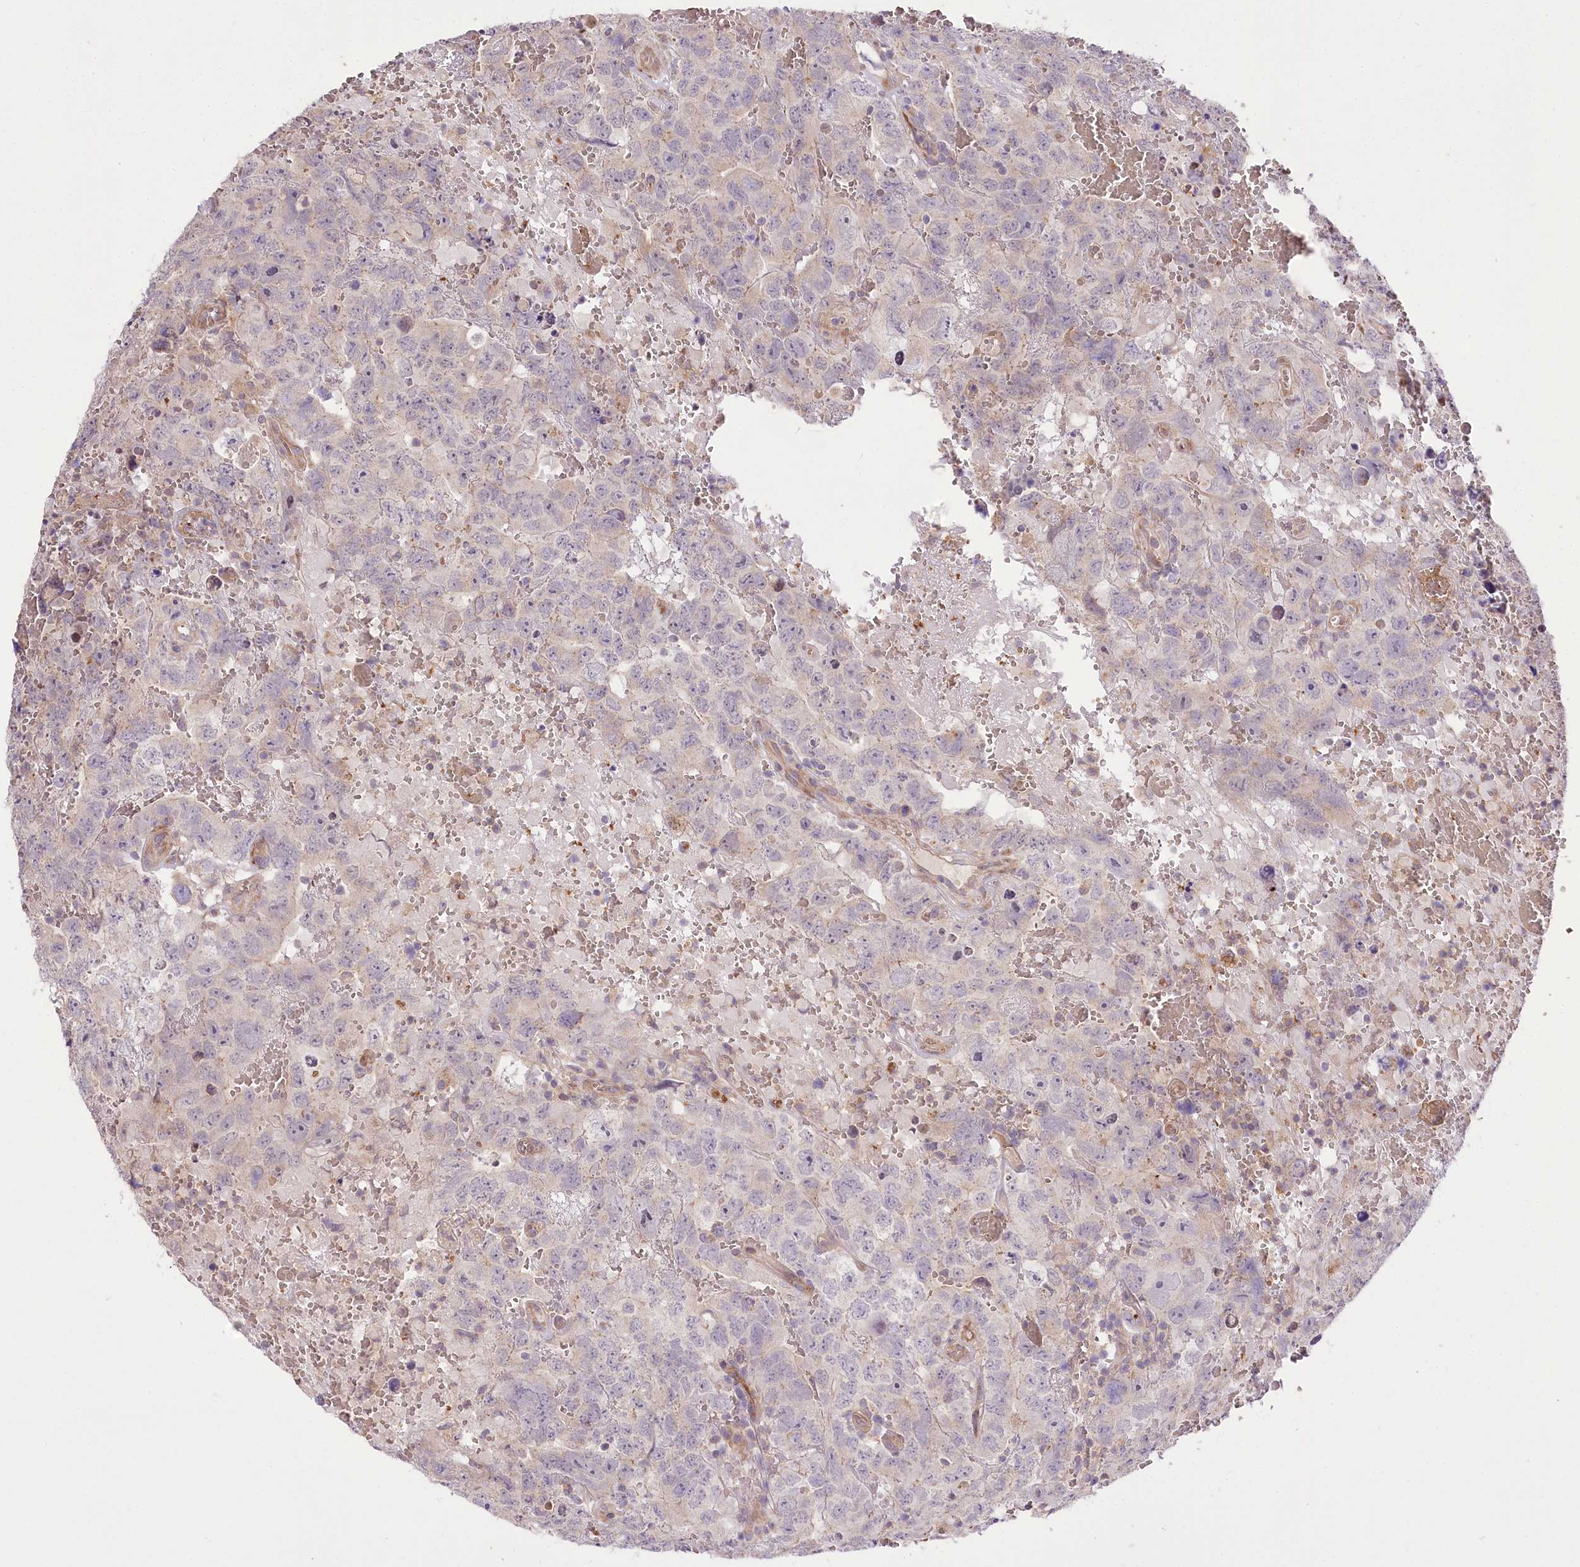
{"staining": {"intensity": "negative", "quantity": "none", "location": "none"}, "tissue": "testis cancer", "cell_type": "Tumor cells", "image_type": "cancer", "snomed": [{"axis": "morphology", "description": "Carcinoma, Embryonal, NOS"}, {"axis": "topography", "description": "Testis"}], "caption": "DAB immunohistochemical staining of embryonal carcinoma (testis) shows no significant positivity in tumor cells.", "gene": "TRUB1", "patient": {"sex": "male", "age": 45}}